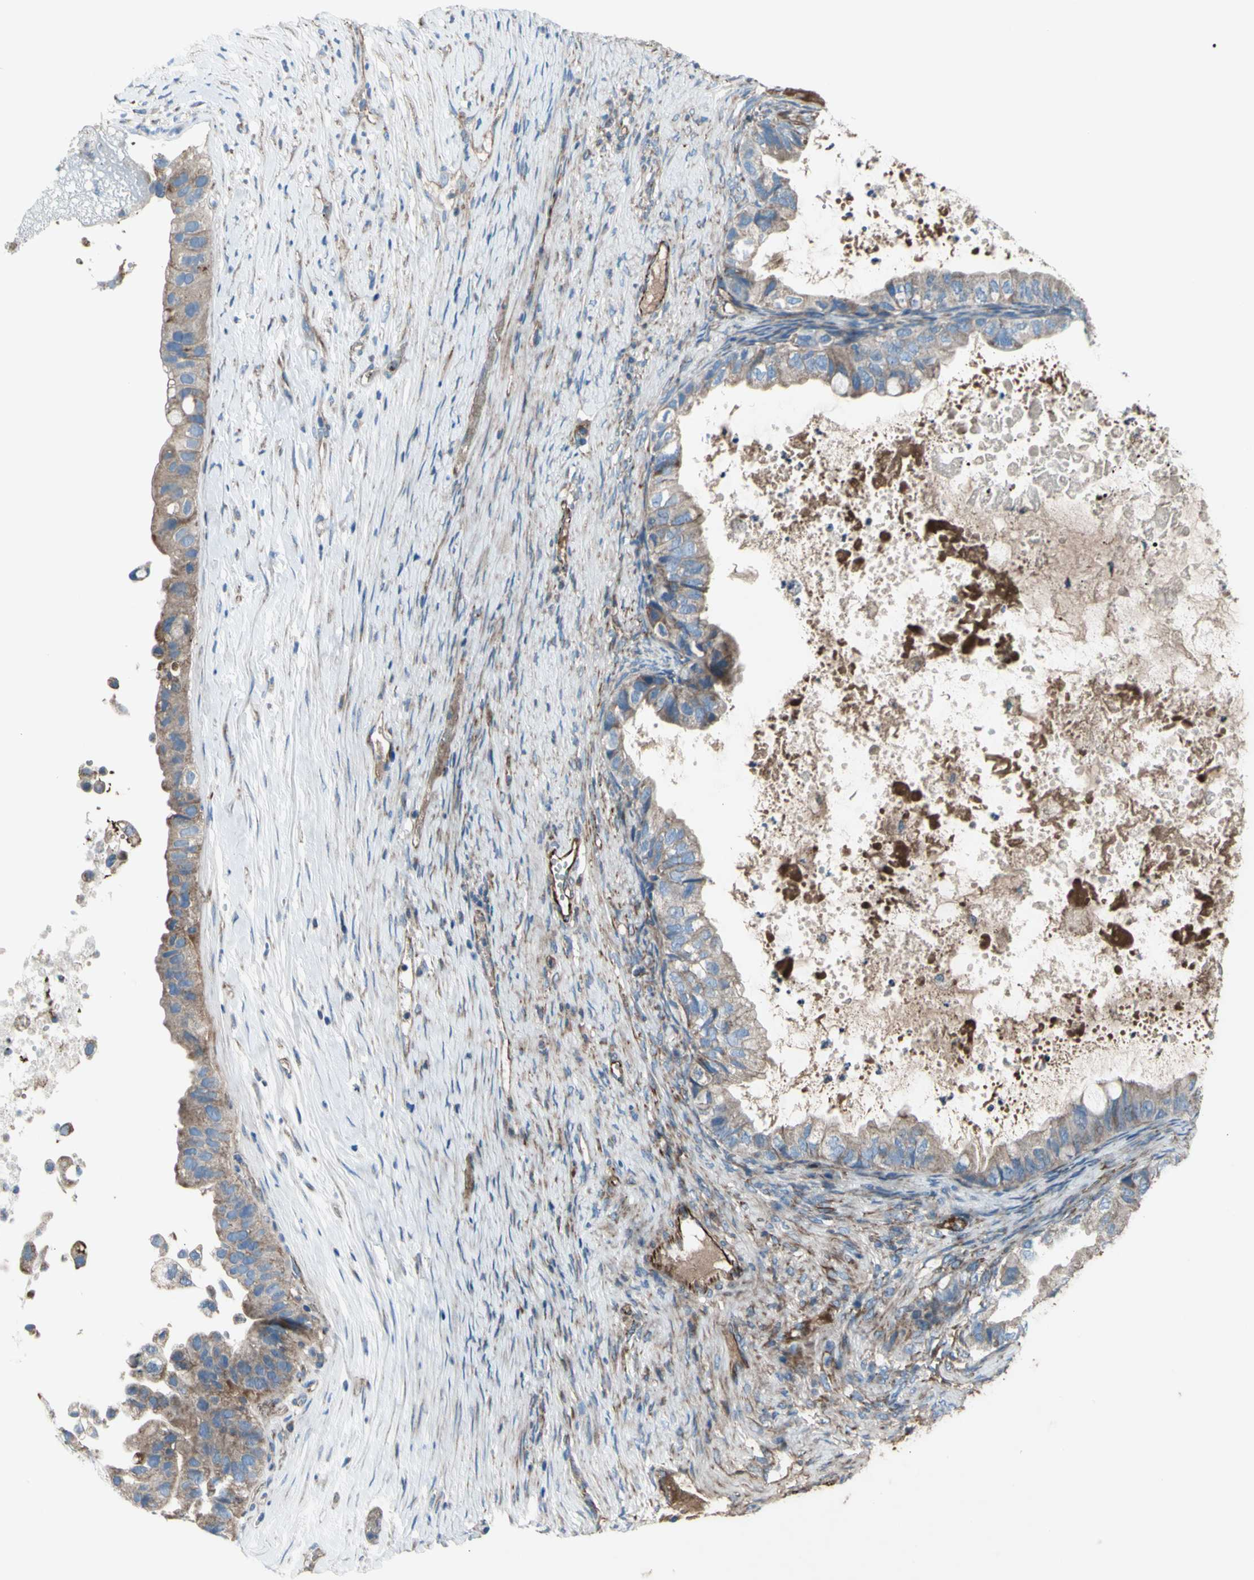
{"staining": {"intensity": "weak", "quantity": ">75%", "location": "cytoplasmic/membranous"}, "tissue": "ovarian cancer", "cell_type": "Tumor cells", "image_type": "cancer", "snomed": [{"axis": "morphology", "description": "Cystadenocarcinoma, mucinous, NOS"}, {"axis": "topography", "description": "Ovary"}], "caption": "Immunohistochemistry (IHC) photomicrograph of neoplastic tissue: human ovarian cancer (mucinous cystadenocarcinoma) stained using immunohistochemistry exhibits low levels of weak protein expression localized specifically in the cytoplasmic/membranous of tumor cells, appearing as a cytoplasmic/membranous brown color.", "gene": "EMC7", "patient": {"sex": "female", "age": 80}}